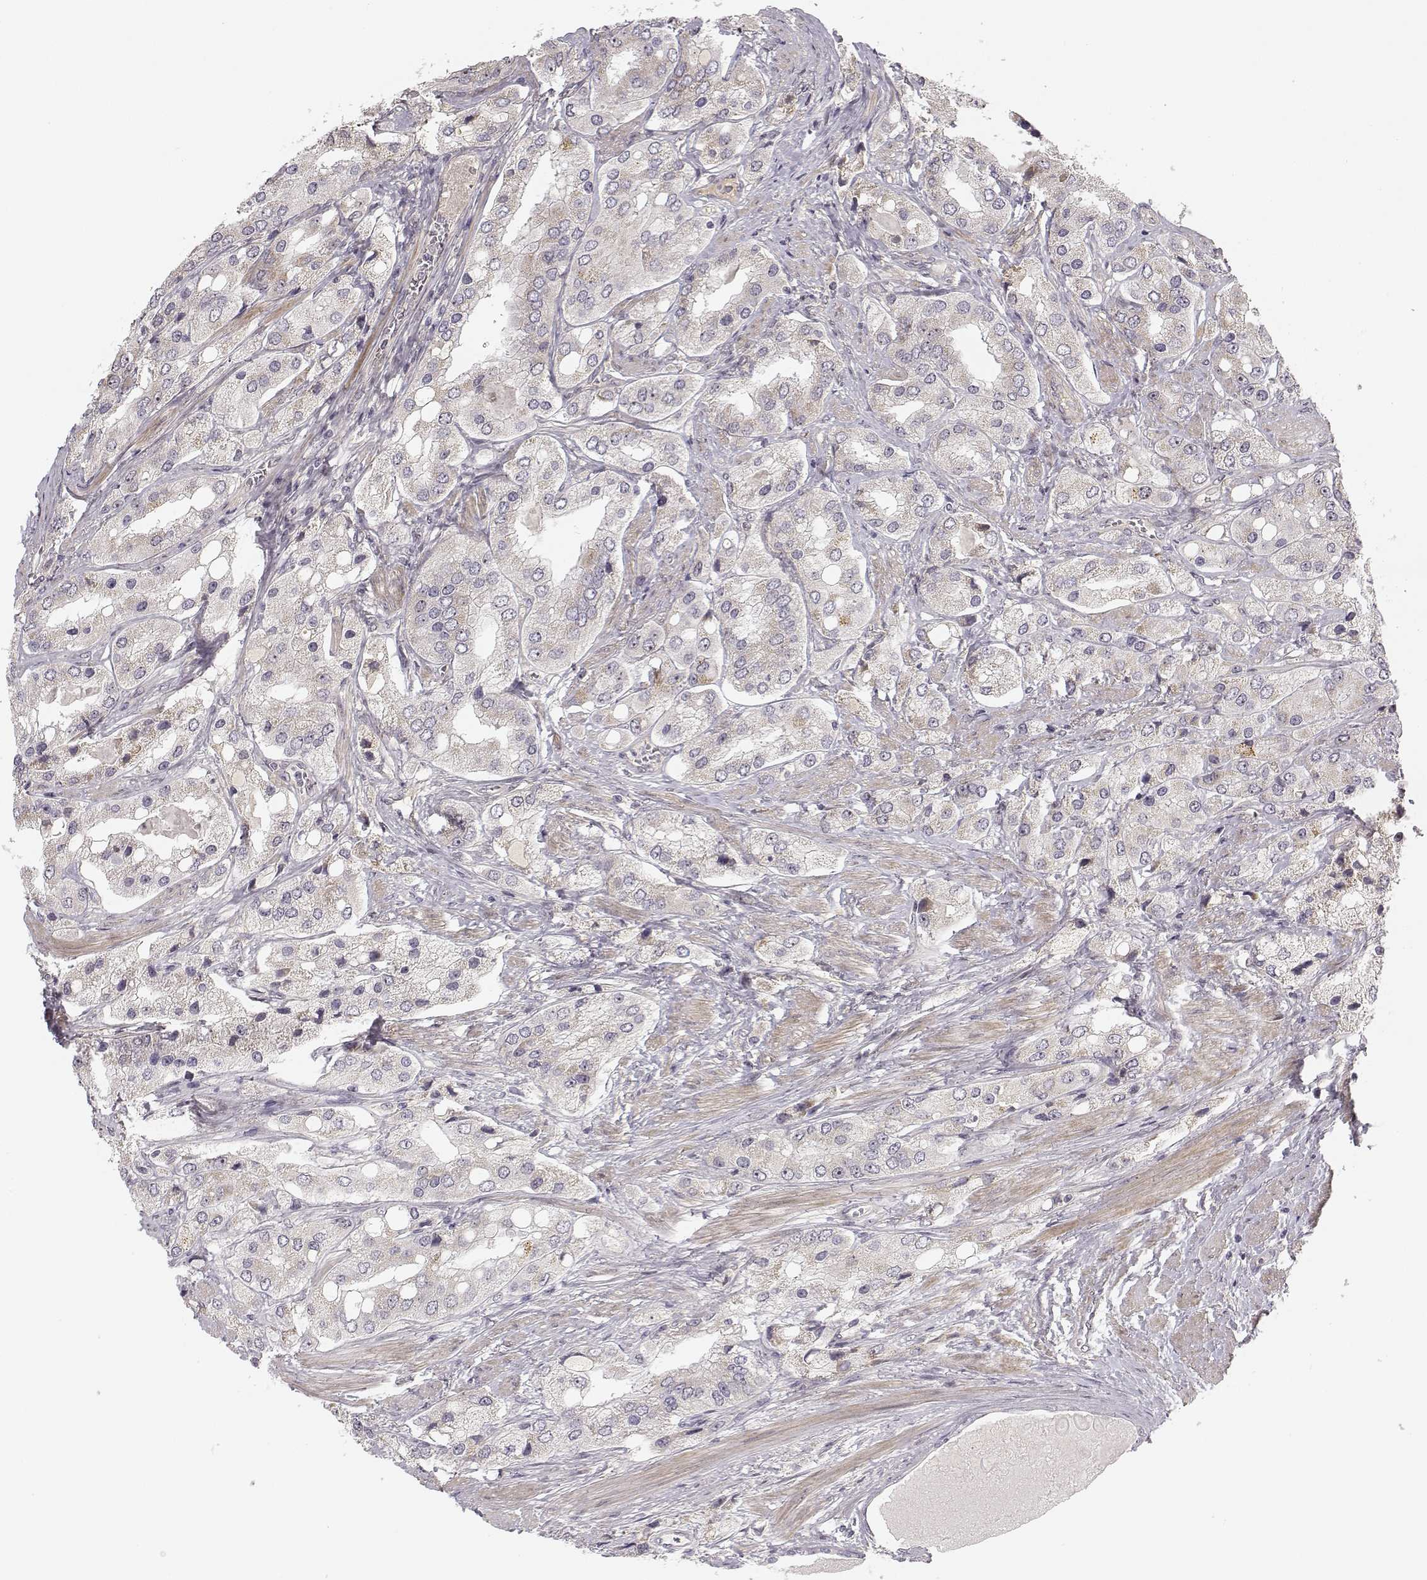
{"staining": {"intensity": "weak", "quantity": "<25%", "location": "cytoplasmic/membranous"}, "tissue": "prostate cancer", "cell_type": "Tumor cells", "image_type": "cancer", "snomed": [{"axis": "morphology", "description": "Adenocarcinoma, Low grade"}, {"axis": "topography", "description": "Prostate"}], "caption": "A histopathology image of human prostate cancer (adenocarcinoma (low-grade)) is negative for staining in tumor cells.", "gene": "MED12L", "patient": {"sex": "male", "age": 69}}